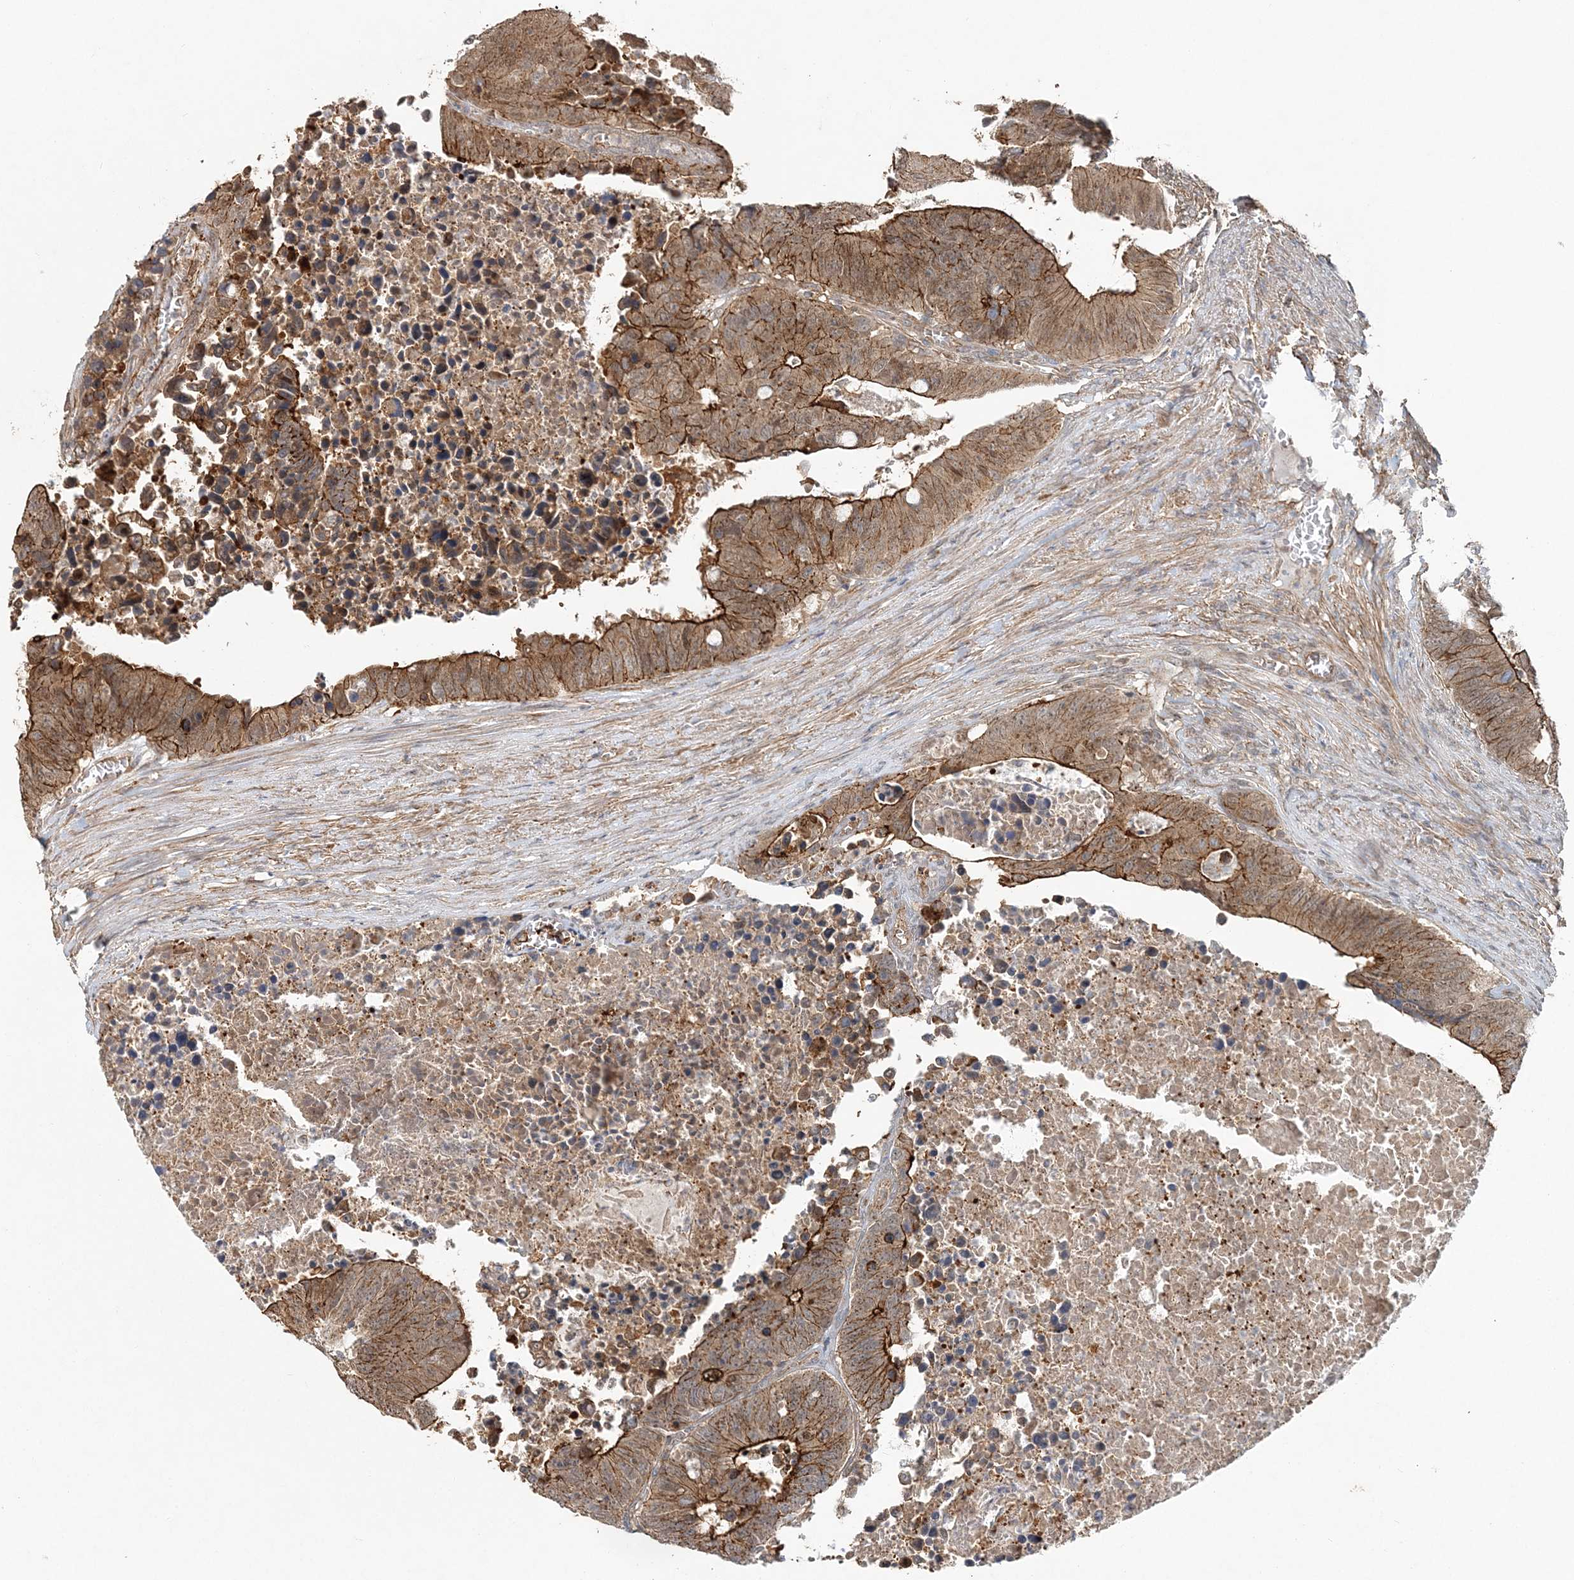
{"staining": {"intensity": "moderate", "quantity": ">75%", "location": "cytoplasmic/membranous"}, "tissue": "colorectal cancer", "cell_type": "Tumor cells", "image_type": "cancer", "snomed": [{"axis": "morphology", "description": "Adenocarcinoma, NOS"}, {"axis": "topography", "description": "Colon"}], "caption": "A high-resolution photomicrograph shows IHC staining of colorectal cancer (adenocarcinoma), which demonstrates moderate cytoplasmic/membranous staining in about >75% of tumor cells.", "gene": "MAT2B", "patient": {"sex": "male", "age": 87}}